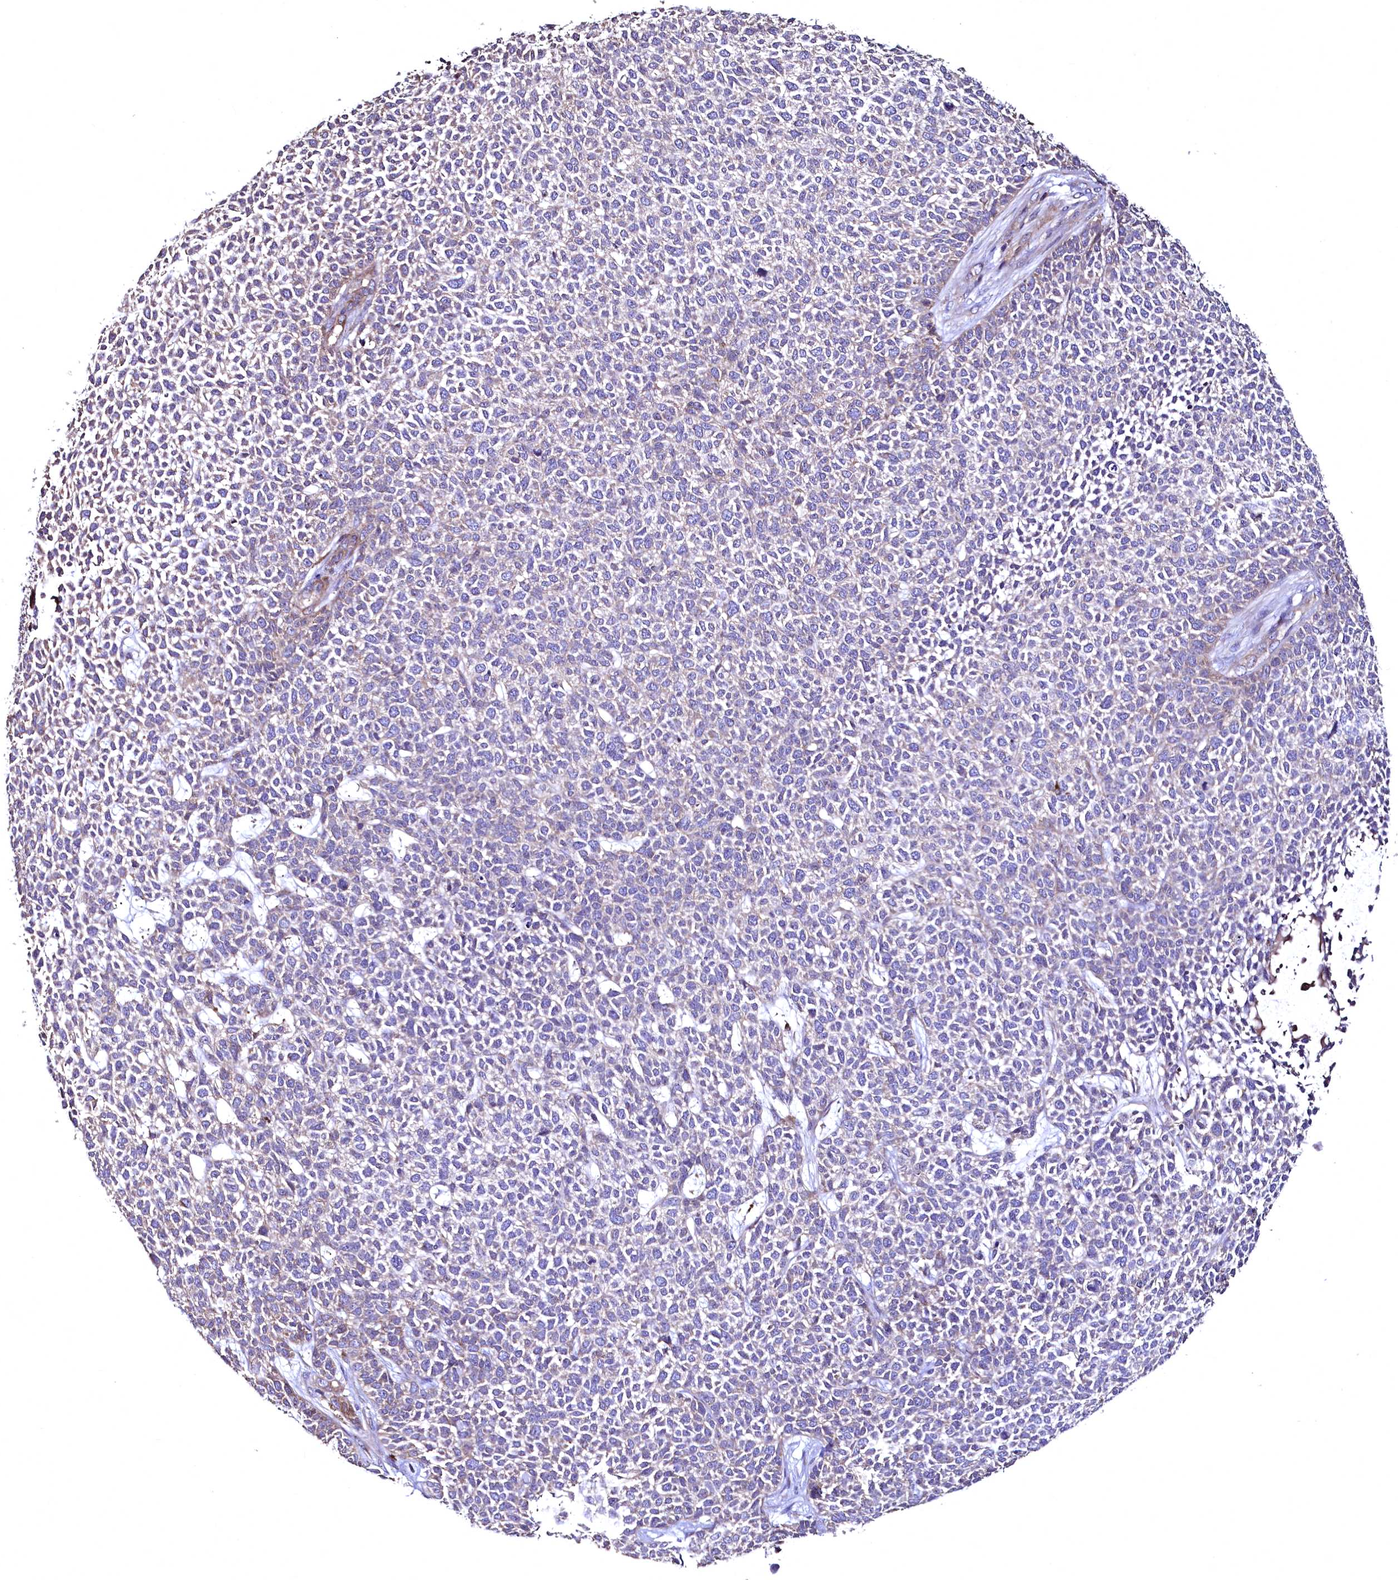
{"staining": {"intensity": "weak", "quantity": "25%-75%", "location": "cytoplasmic/membranous"}, "tissue": "skin cancer", "cell_type": "Tumor cells", "image_type": "cancer", "snomed": [{"axis": "morphology", "description": "Basal cell carcinoma"}, {"axis": "topography", "description": "Skin"}], "caption": "Immunohistochemical staining of skin cancer reveals low levels of weak cytoplasmic/membranous protein staining in approximately 25%-75% of tumor cells.", "gene": "TBCEL", "patient": {"sex": "female", "age": 84}}